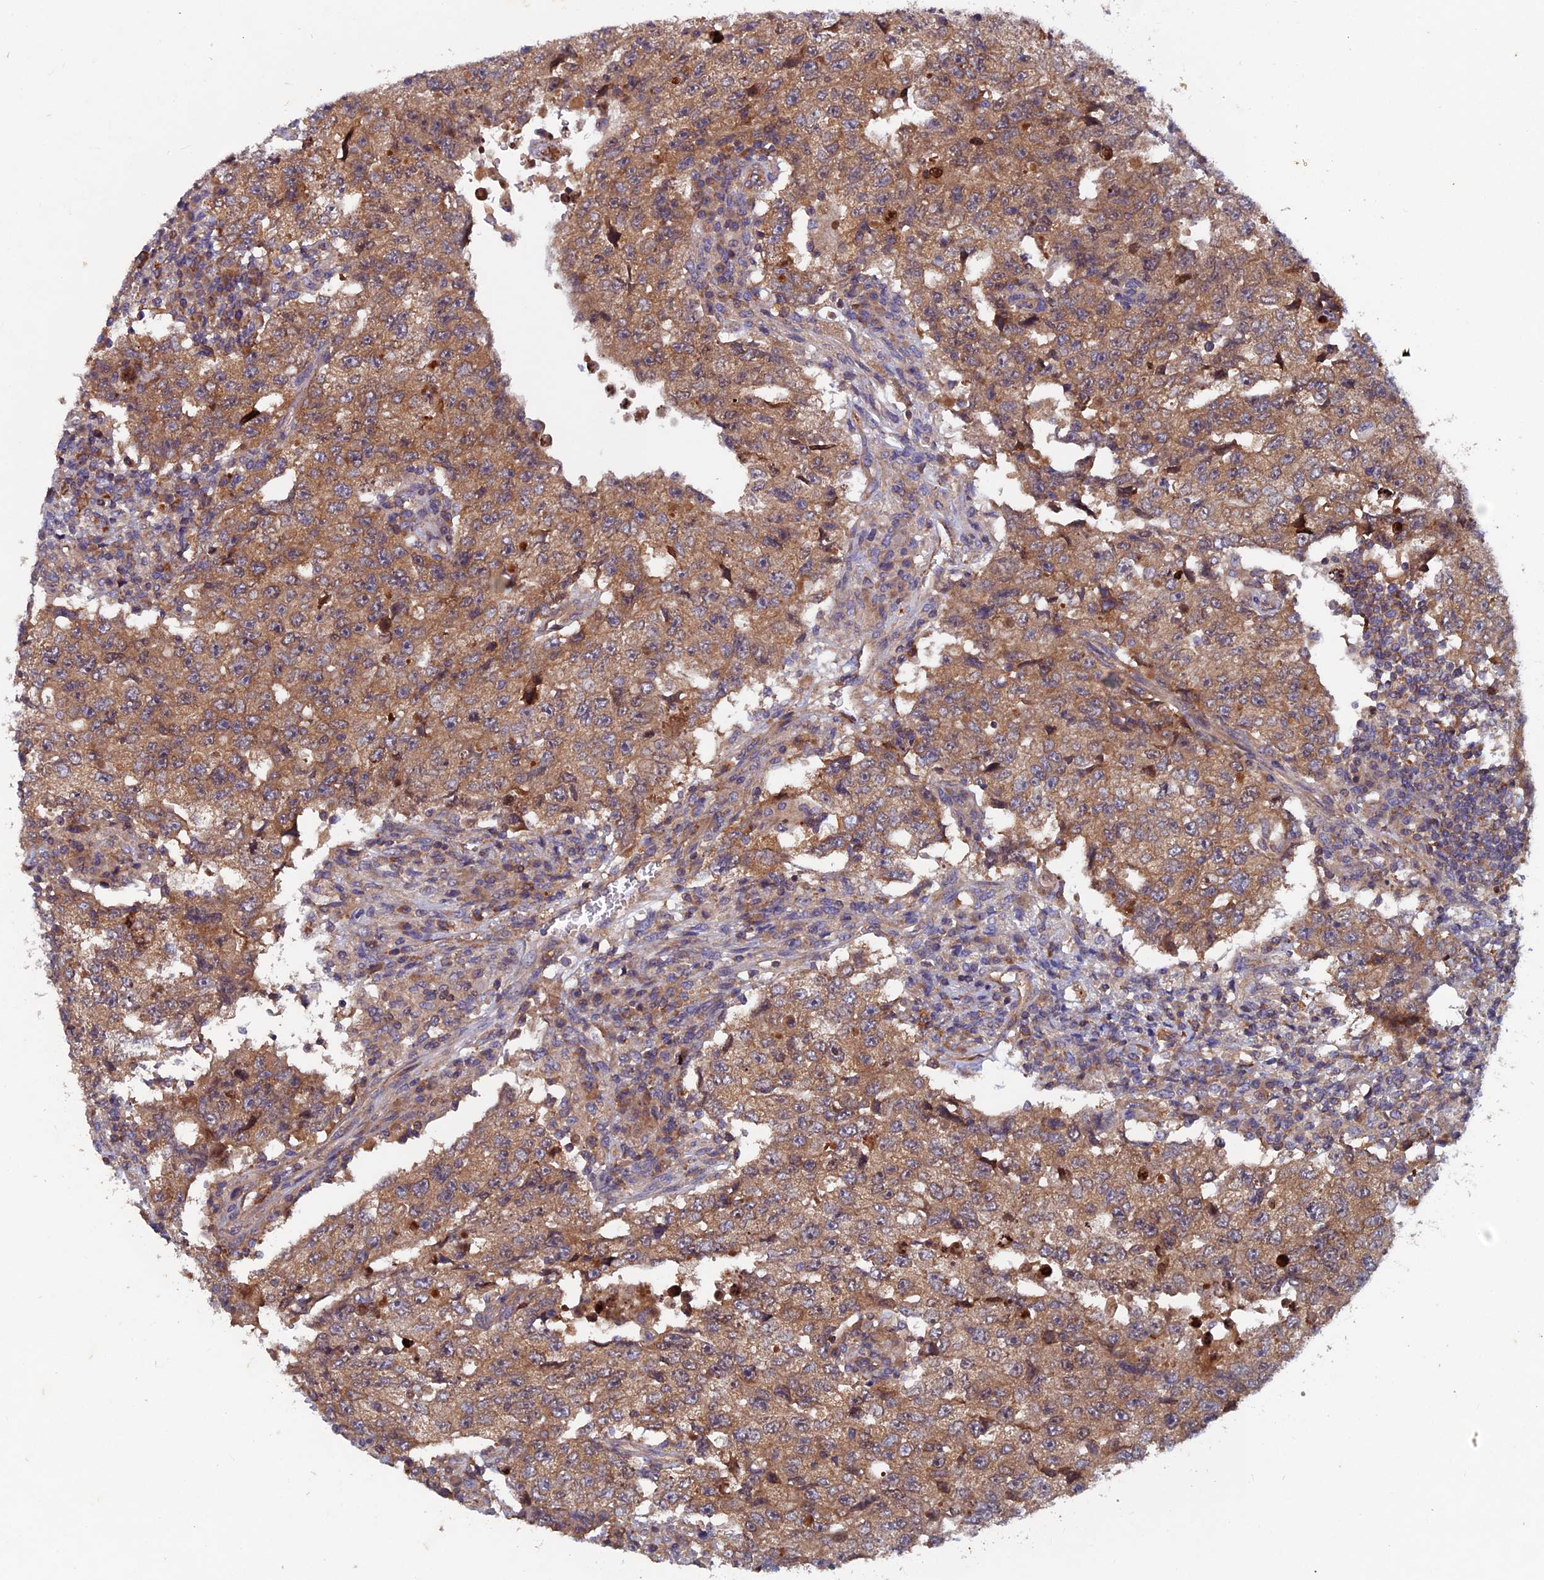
{"staining": {"intensity": "moderate", "quantity": ">75%", "location": "cytoplasmic/membranous"}, "tissue": "testis cancer", "cell_type": "Tumor cells", "image_type": "cancer", "snomed": [{"axis": "morphology", "description": "Carcinoma, Embryonal, NOS"}, {"axis": "topography", "description": "Testis"}], "caption": "This photomicrograph demonstrates immunohistochemistry staining of human testis cancer, with medium moderate cytoplasmic/membranous positivity in approximately >75% of tumor cells.", "gene": "NCAPG", "patient": {"sex": "male", "age": 26}}